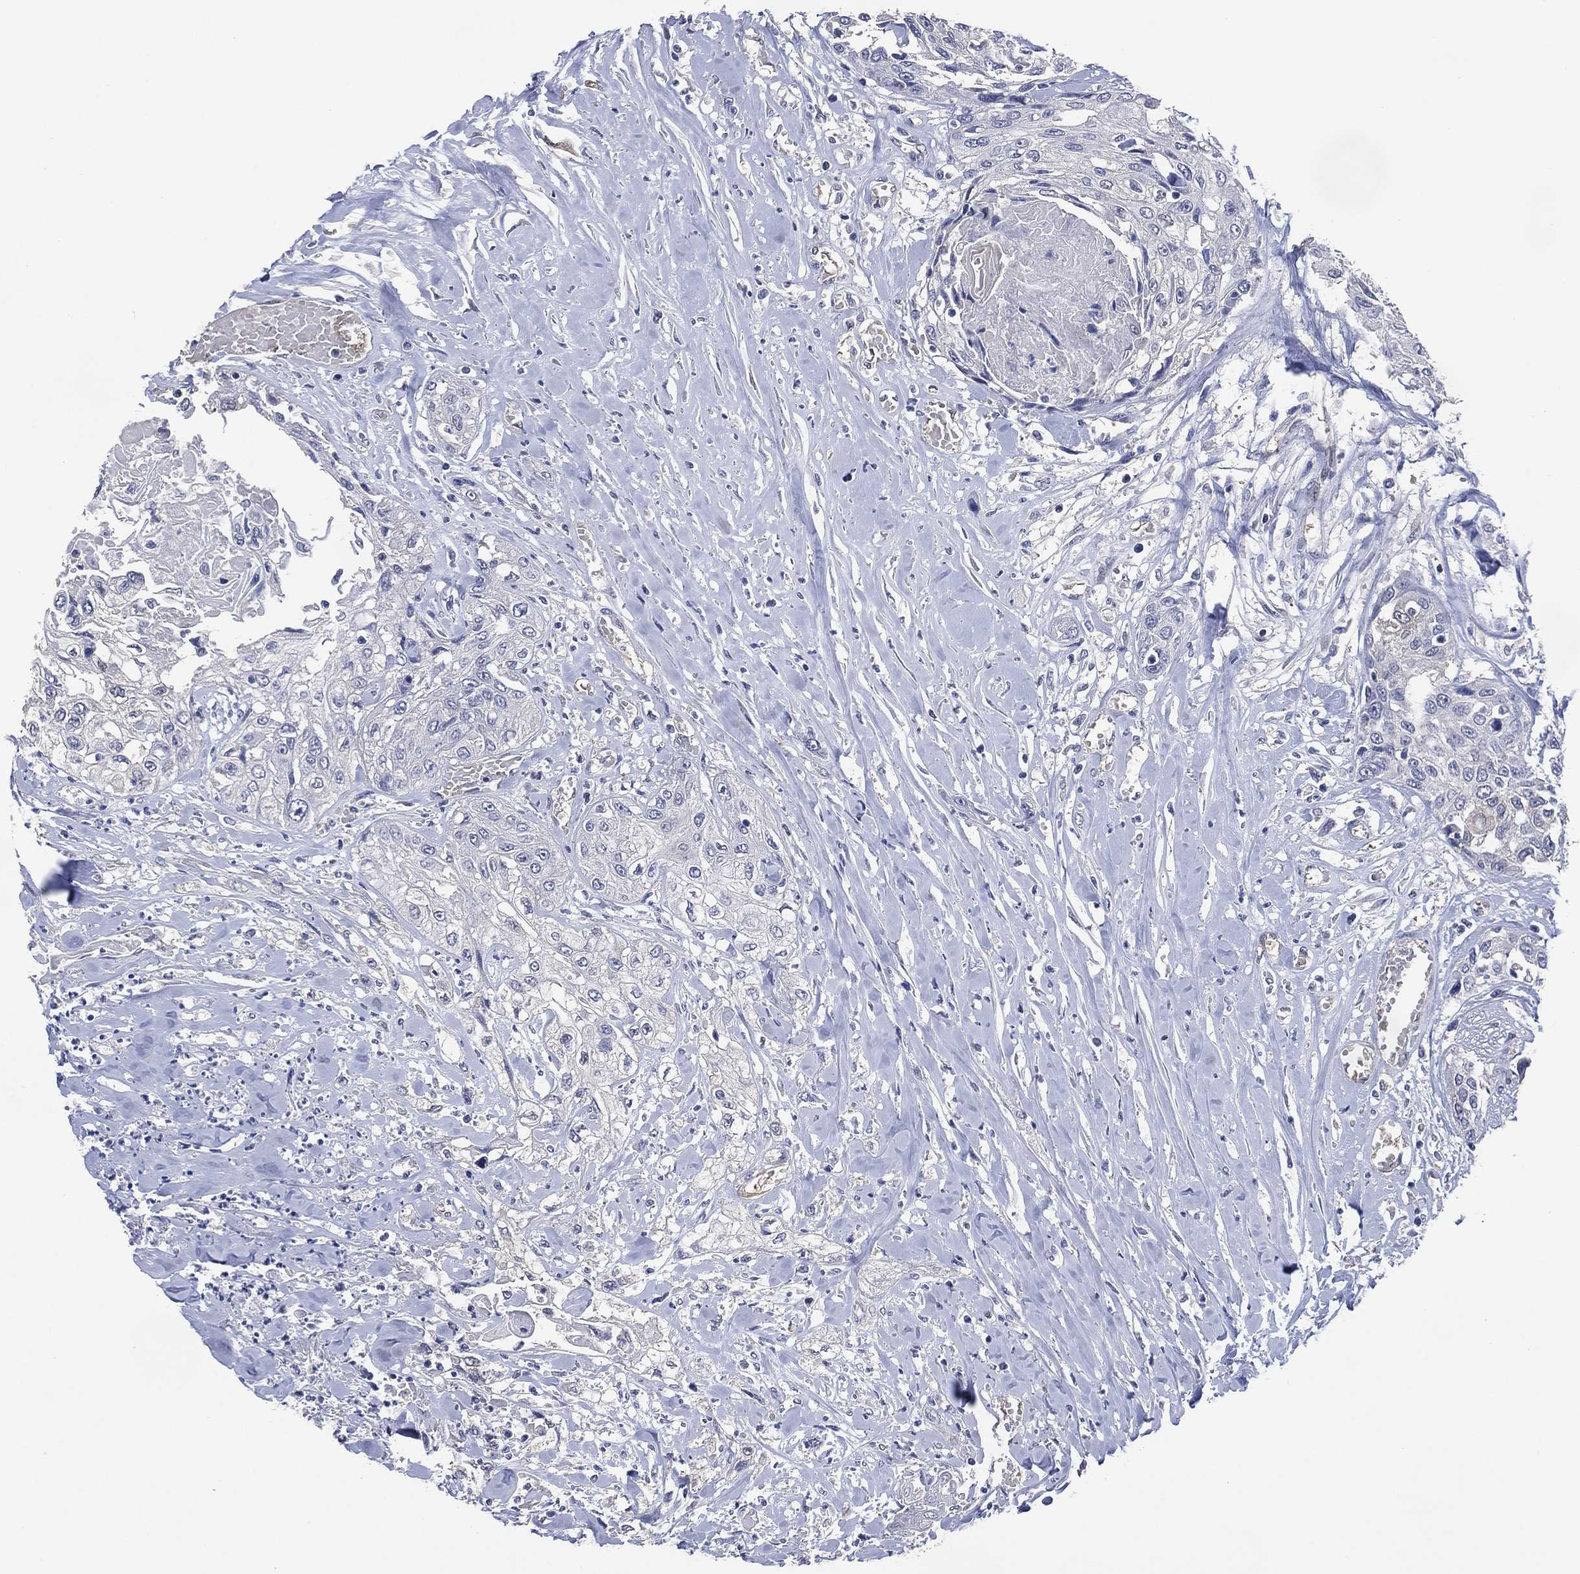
{"staining": {"intensity": "negative", "quantity": "none", "location": "none"}, "tissue": "head and neck cancer", "cell_type": "Tumor cells", "image_type": "cancer", "snomed": [{"axis": "morphology", "description": "Normal tissue, NOS"}, {"axis": "morphology", "description": "Squamous cell carcinoma, NOS"}, {"axis": "topography", "description": "Oral tissue"}, {"axis": "topography", "description": "Peripheral nerve tissue"}, {"axis": "topography", "description": "Head-Neck"}], "caption": "An immunohistochemistry (IHC) photomicrograph of head and neck cancer is shown. There is no staining in tumor cells of head and neck cancer. The staining was performed using DAB (3,3'-diaminobenzidine) to visualize the protein expression in brown, while the nuclei were stained in blue with hematoxylin (Magnification: 20x).", "gene": "AK1", "patient": {"sex": "female", "age": 59}}